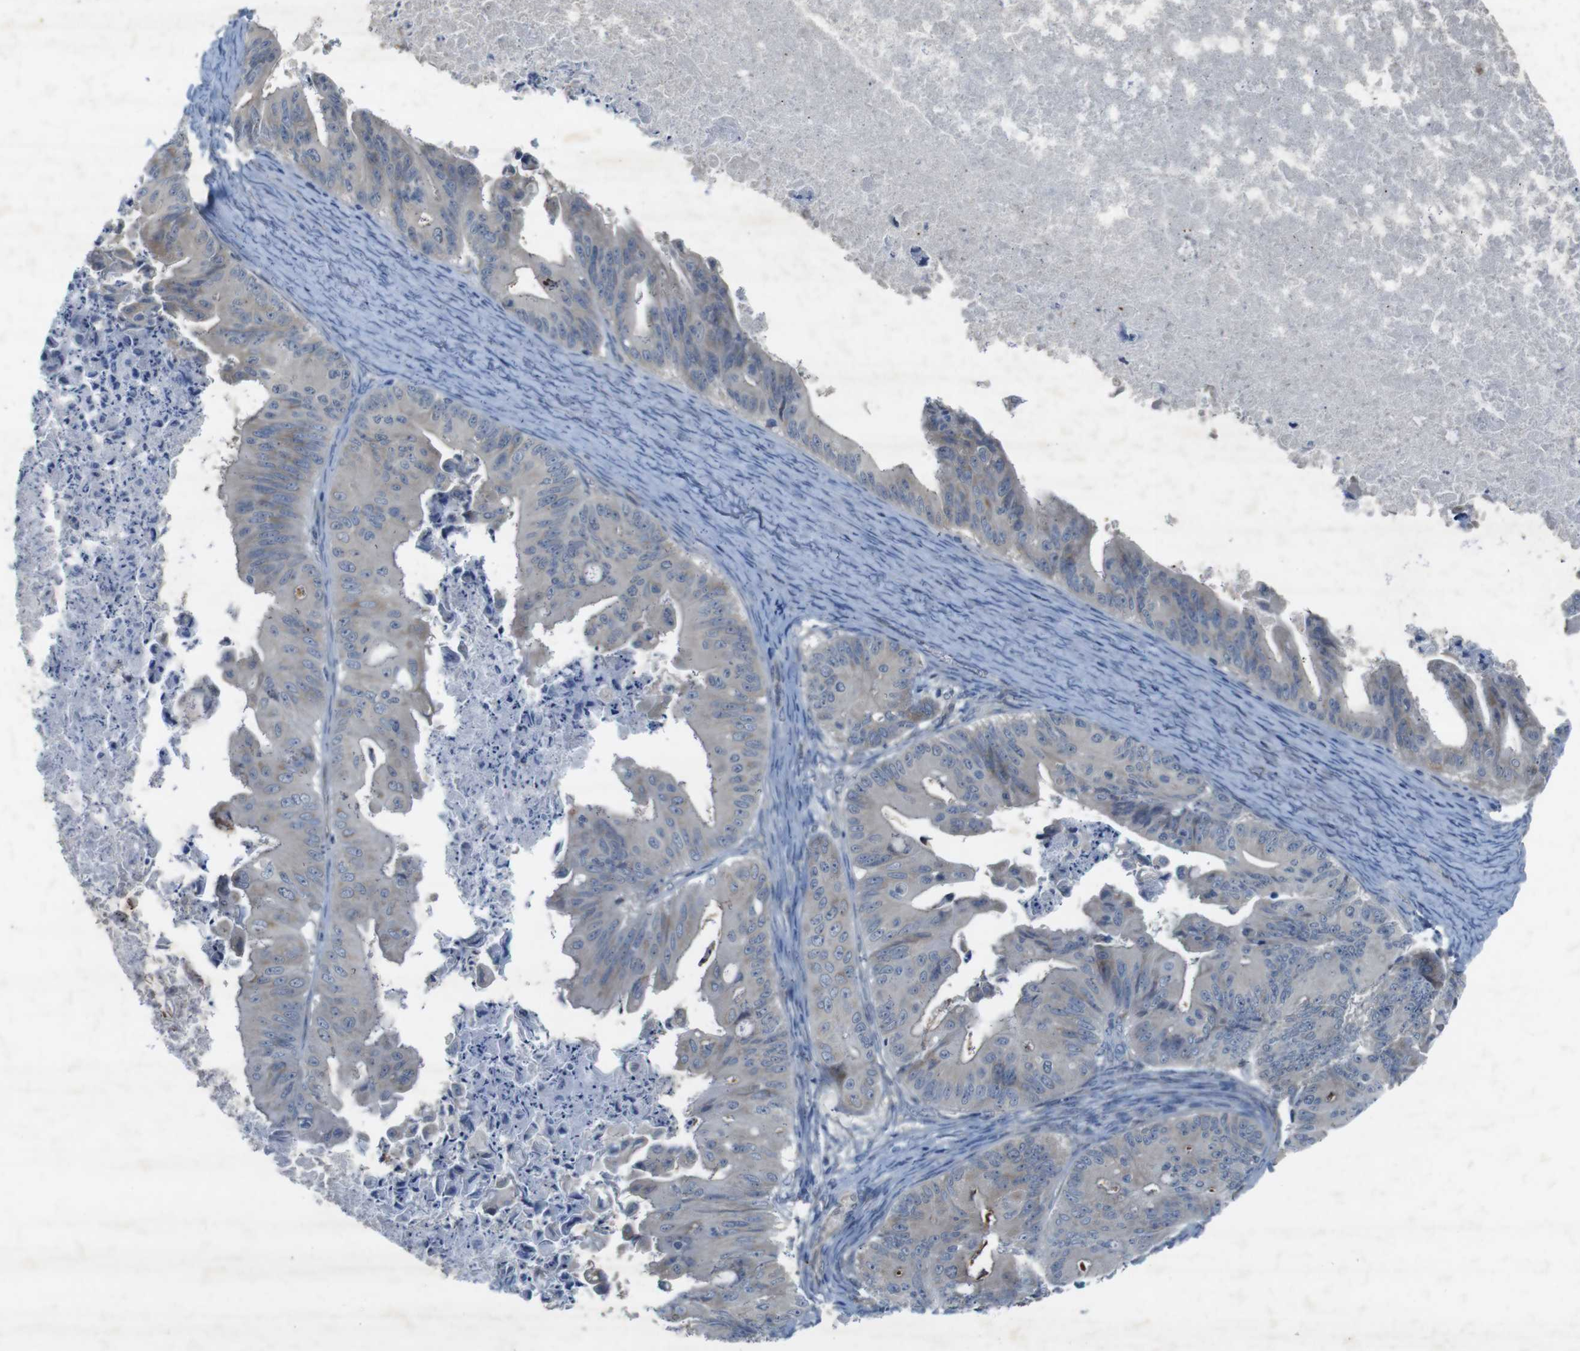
{"staining": {"intensity": "negative", "quantity": "none", "location": "none"}, "tissue": "ovarian cancer", "cell_type": "Tumor cells", "image_type": "cancer", "snomed": [{"axis": "morphology", "description": "Cystadenocarcinoma, mucinous, NOS"}, {"axis": "topography", "description": "Ovary"}], "caption": "This is a image of immunohistochemistry (IHC) staining of ovarian cancer, which shows no expression in tumor cells.", "gene": "FLCN", "patient": {"sex": "female", "age": 37}}